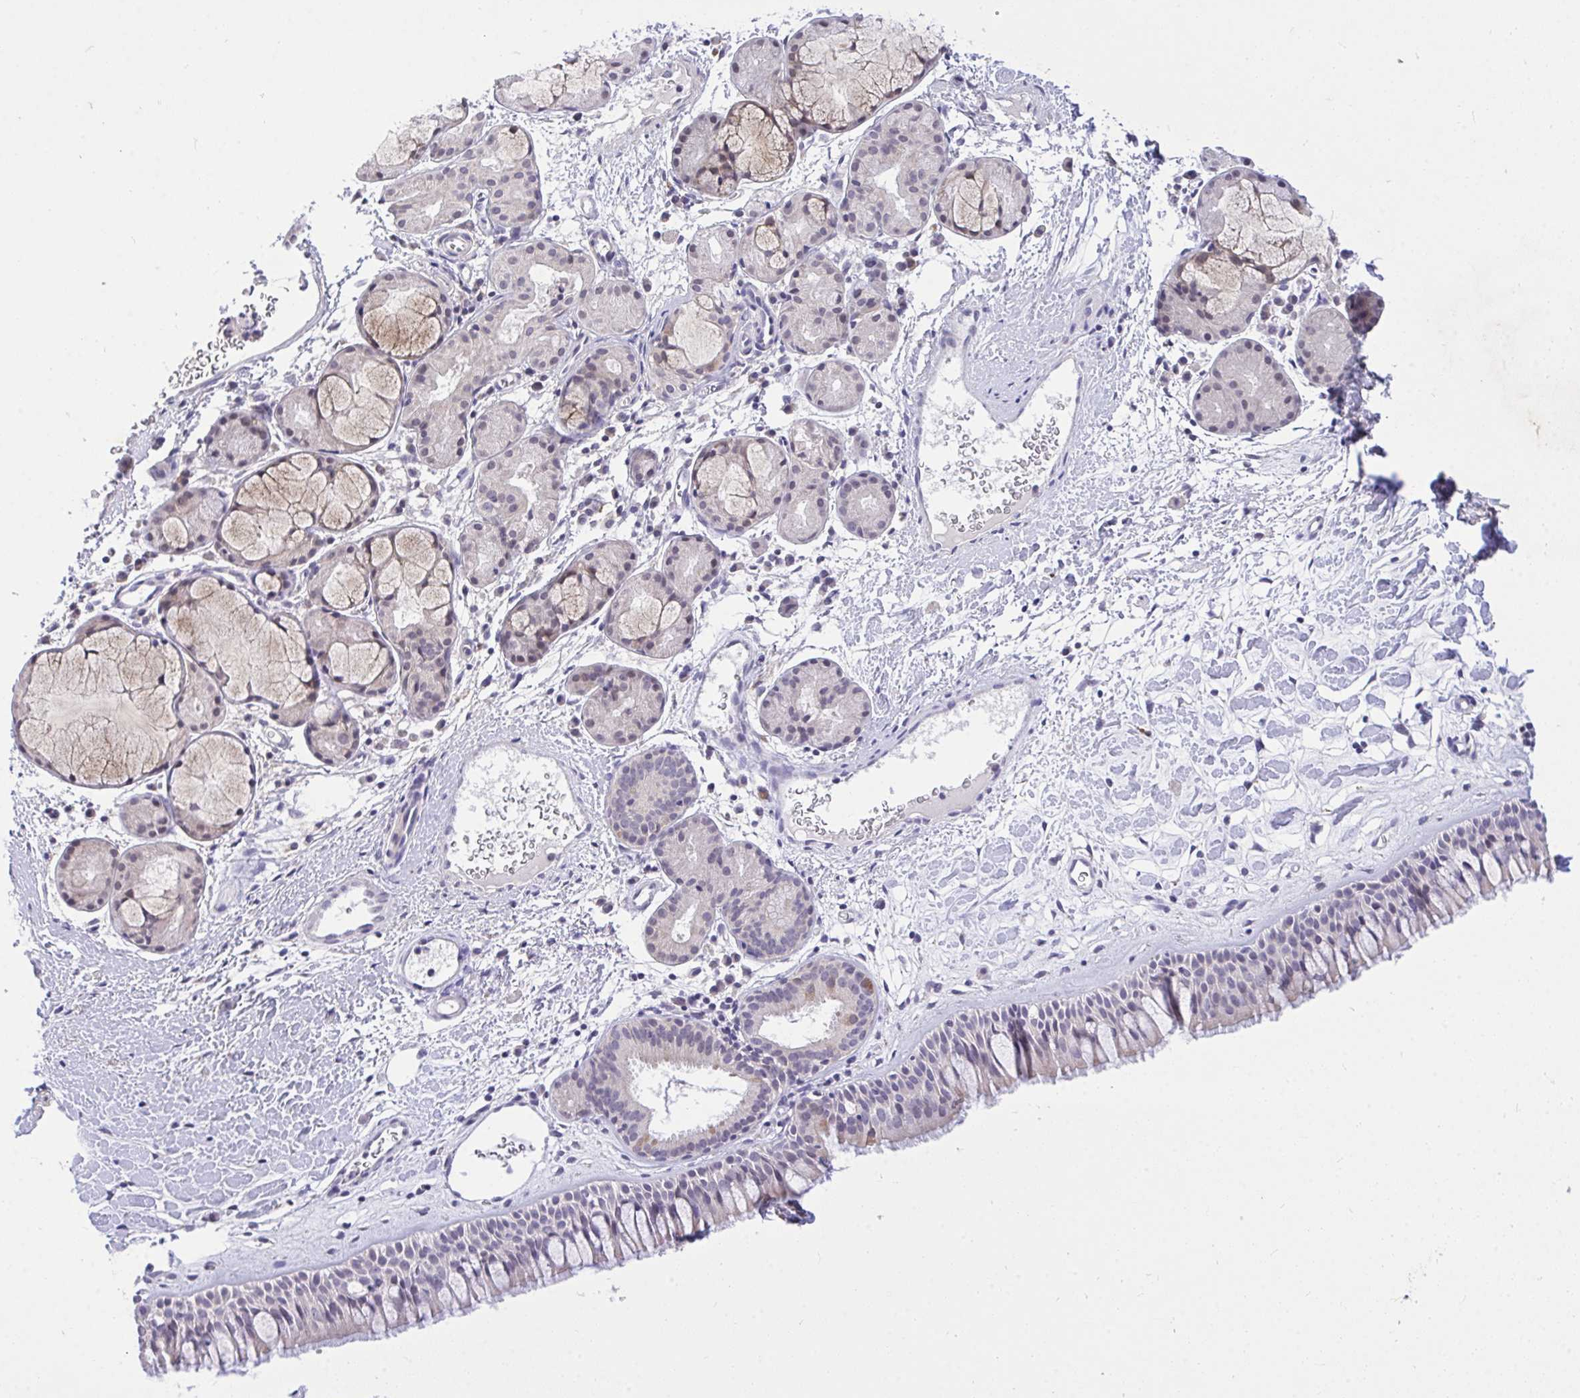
{"staining": {"intensity": "negative", "quantity": "none", "location": "none"}, "tissue": "nasopharynx", "cell_type": "Respiratory epithelial cells", "image_type": "normal", "snomed": [{"axis": "morphology", "description": "Normal tissue, NOS"}, {"axis": "topography", "description": "Nasopharynx"}], "caption": "Immunohistochemical staining of benign human nasopharynx shows no significant positivity in respiratory epithelial cells.", "gene": "MPC2", "patient": {"sex": "male", "age": 65}}